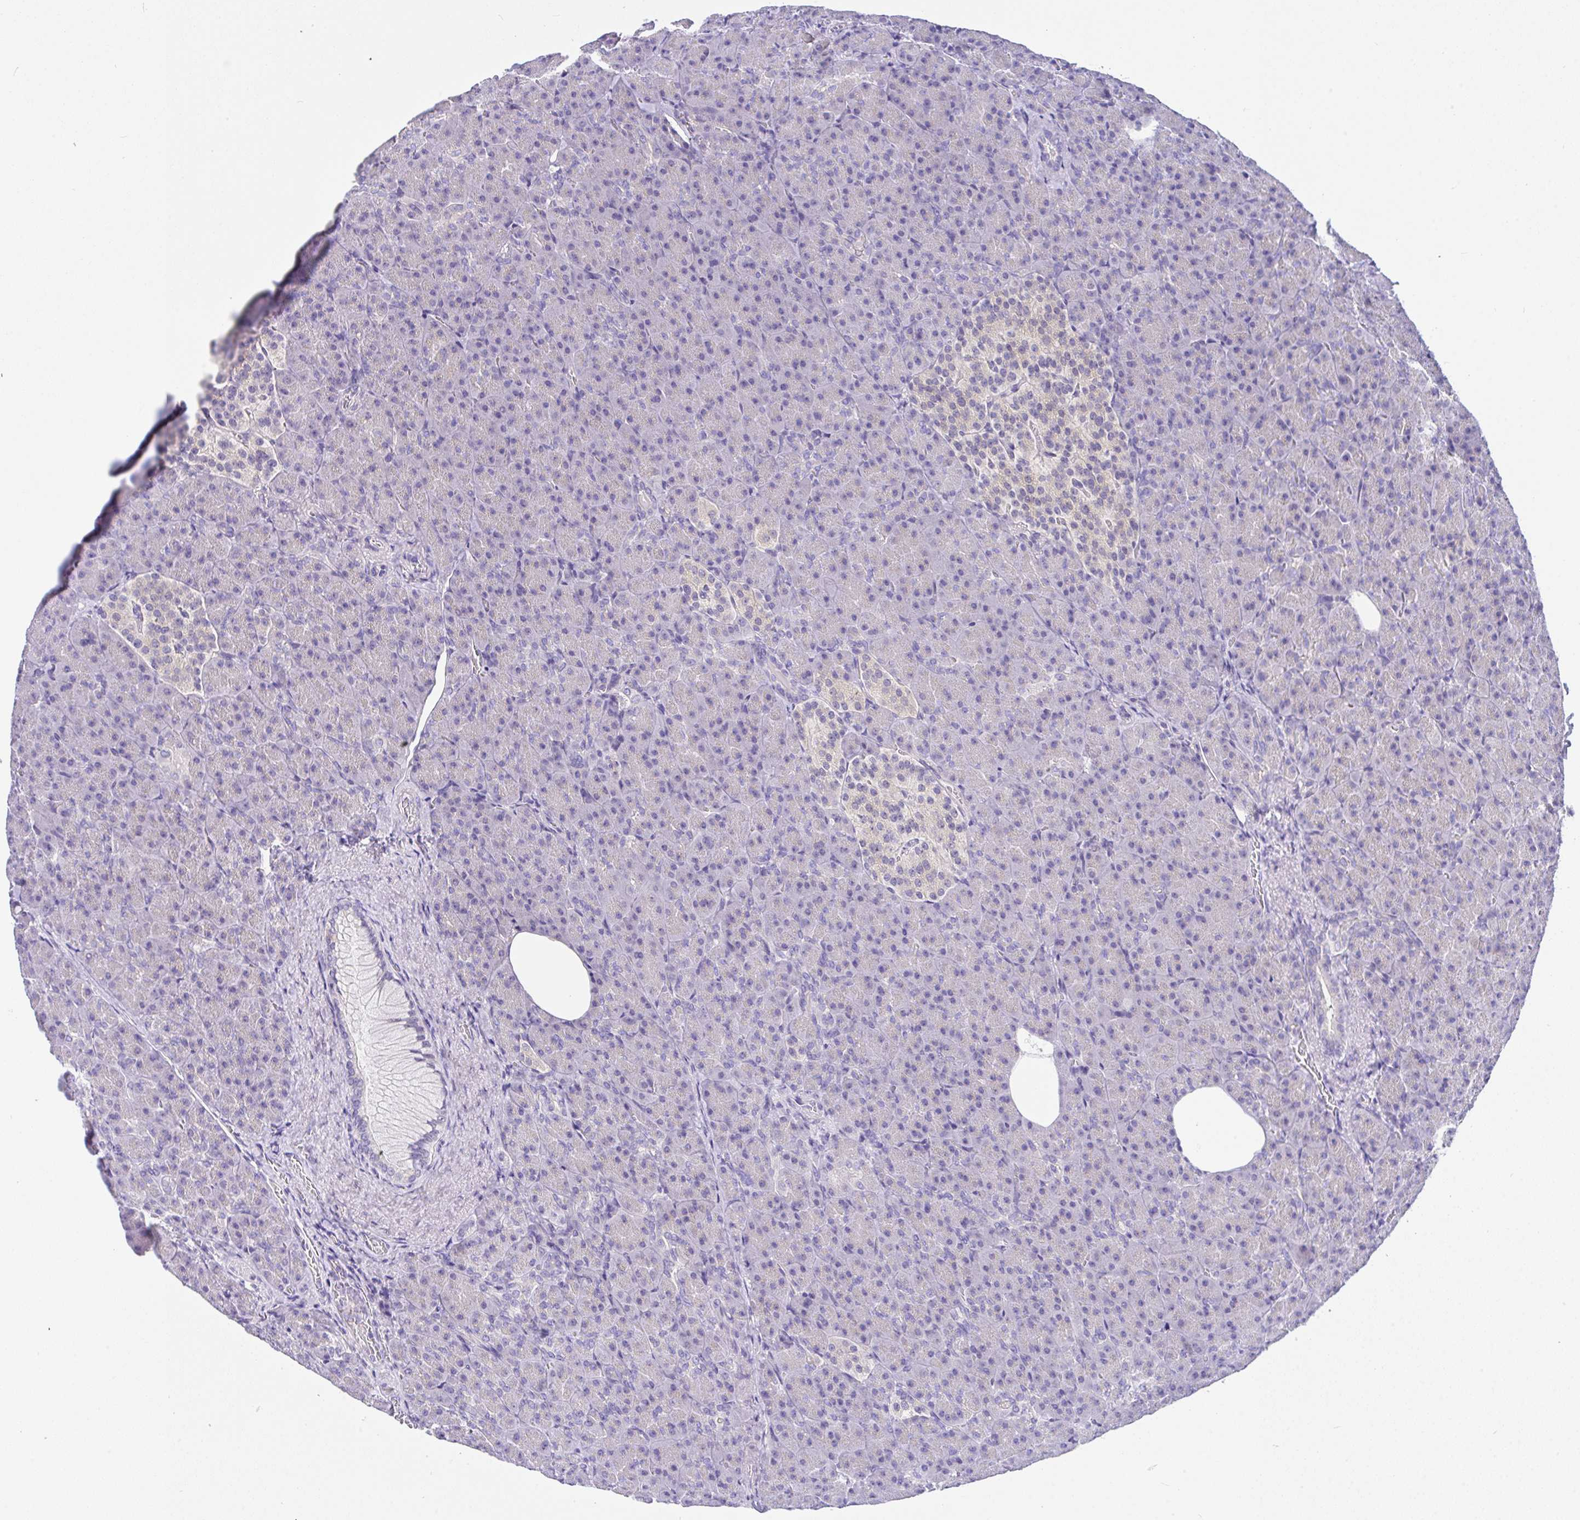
{"staining": {"intensity": "negative", "quantity": "none", "location": "none"}, "tissue": "pancreas", "cell_type": "Exocrine glandular cells", "image_type": "normal", "snomed": [{"axis": "morphology", "description": "Normal tissue, NOS"}, {"axis": "topography", "description": "Pancreas"}], "caption": "IHC of benign human pancreas demonstrates no staining in exocrine glandular cells. The staining is performed using DAB brown chromogen with nuclei counter-stained in using hematoxylin.", "gene": "SERPINE3", "patient": {"sex": "female", "age": 74}}